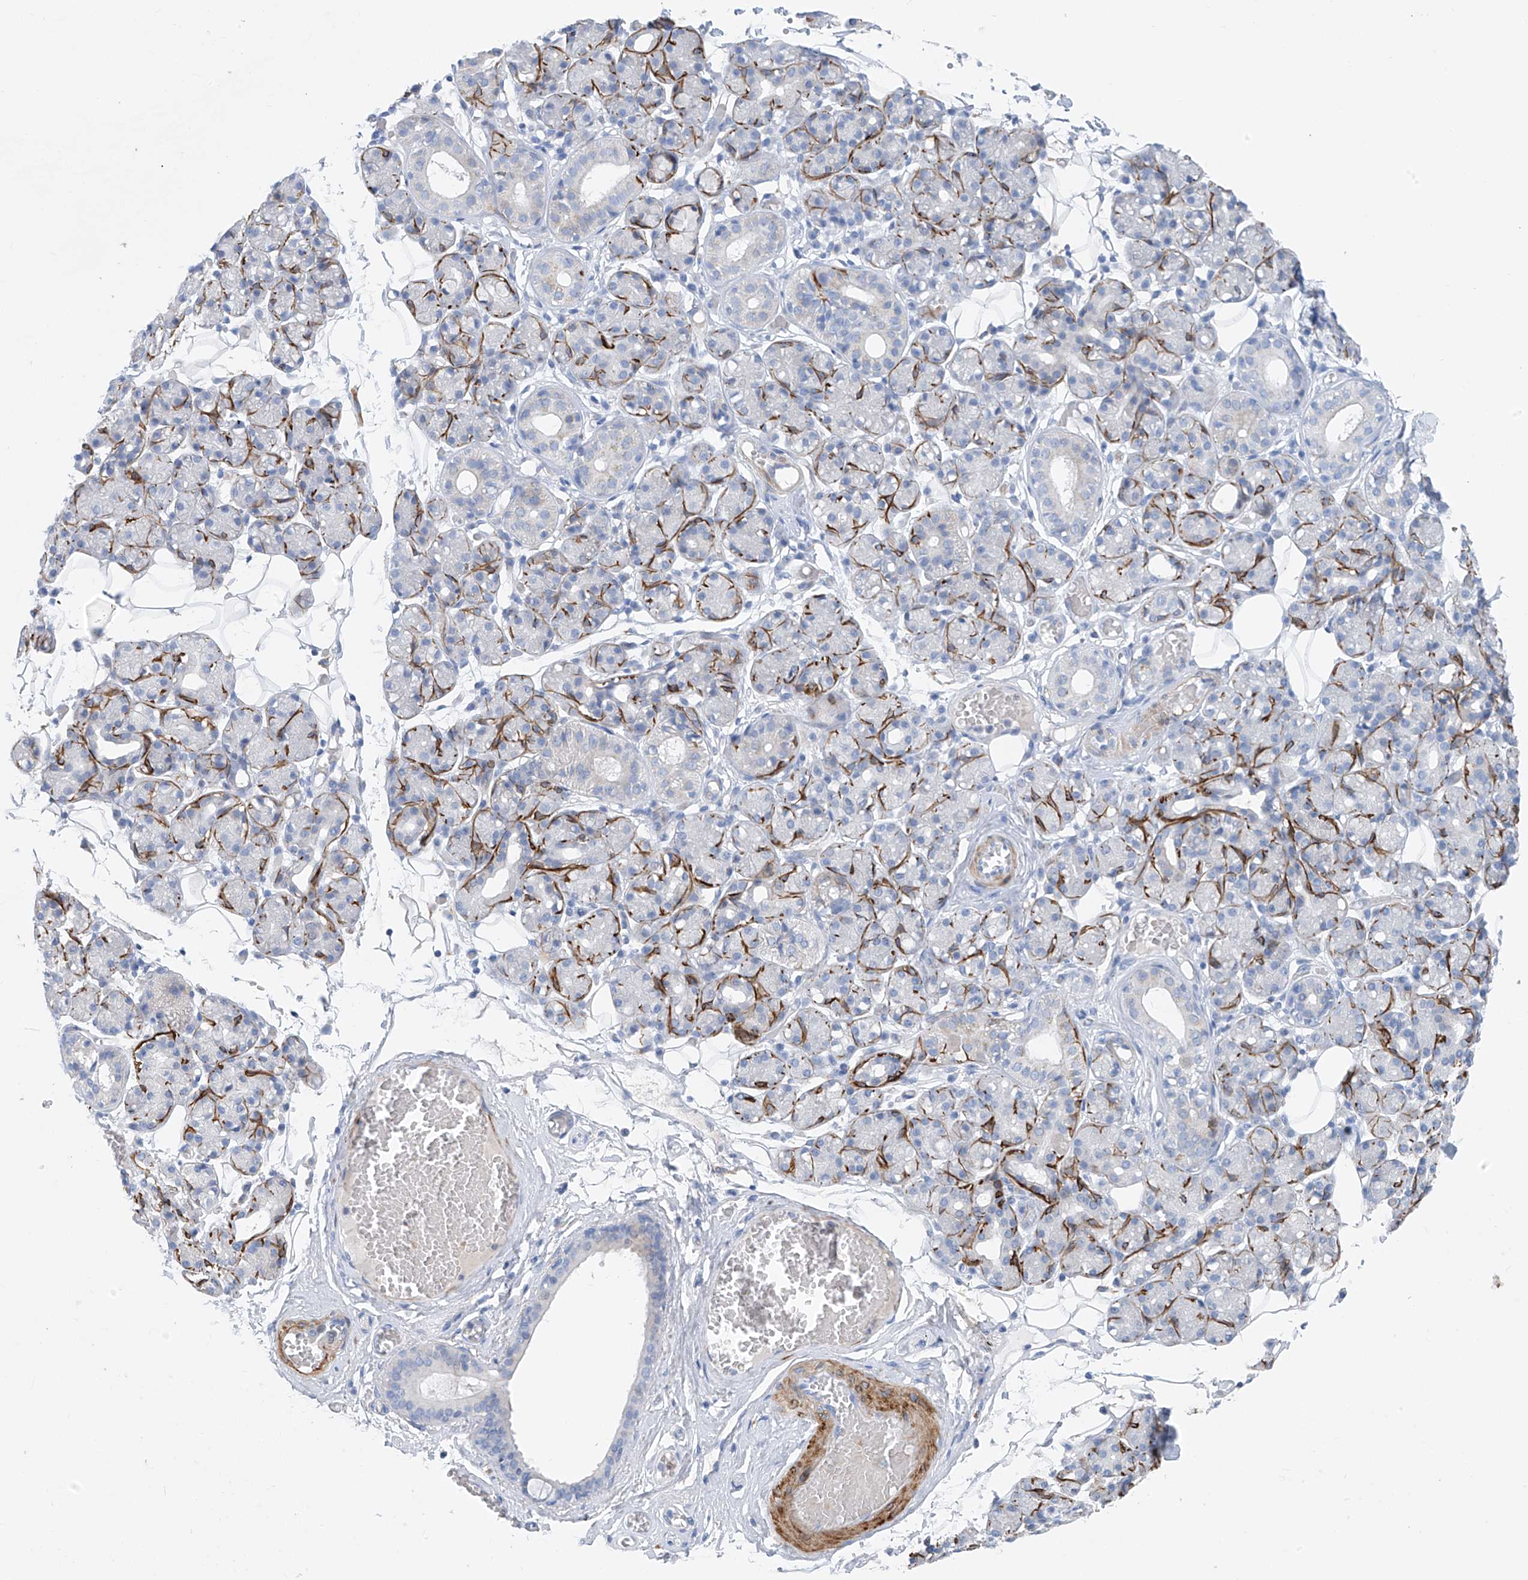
{"staining": {"intensity": "negative", "quantity": "none", "location": "none"}, "tissue": "salivary gland", "cell_type": "Glandular cells", "image_type": "normal", "snomed": [{"axis": "morphology", "description": "Normal tissue, NOS"}, {"axis": "topography", "description": "Salivary gland"}], "caption": "The immunohistochemistry micrograph has no significant expression in glandular cells of salivary gland. The staining is performed using DAB brown chromogen with nuclei counter-stained in using hematoxylin.", "gene": "GLMP", "patient": {"sex": "male", "age": 63}}